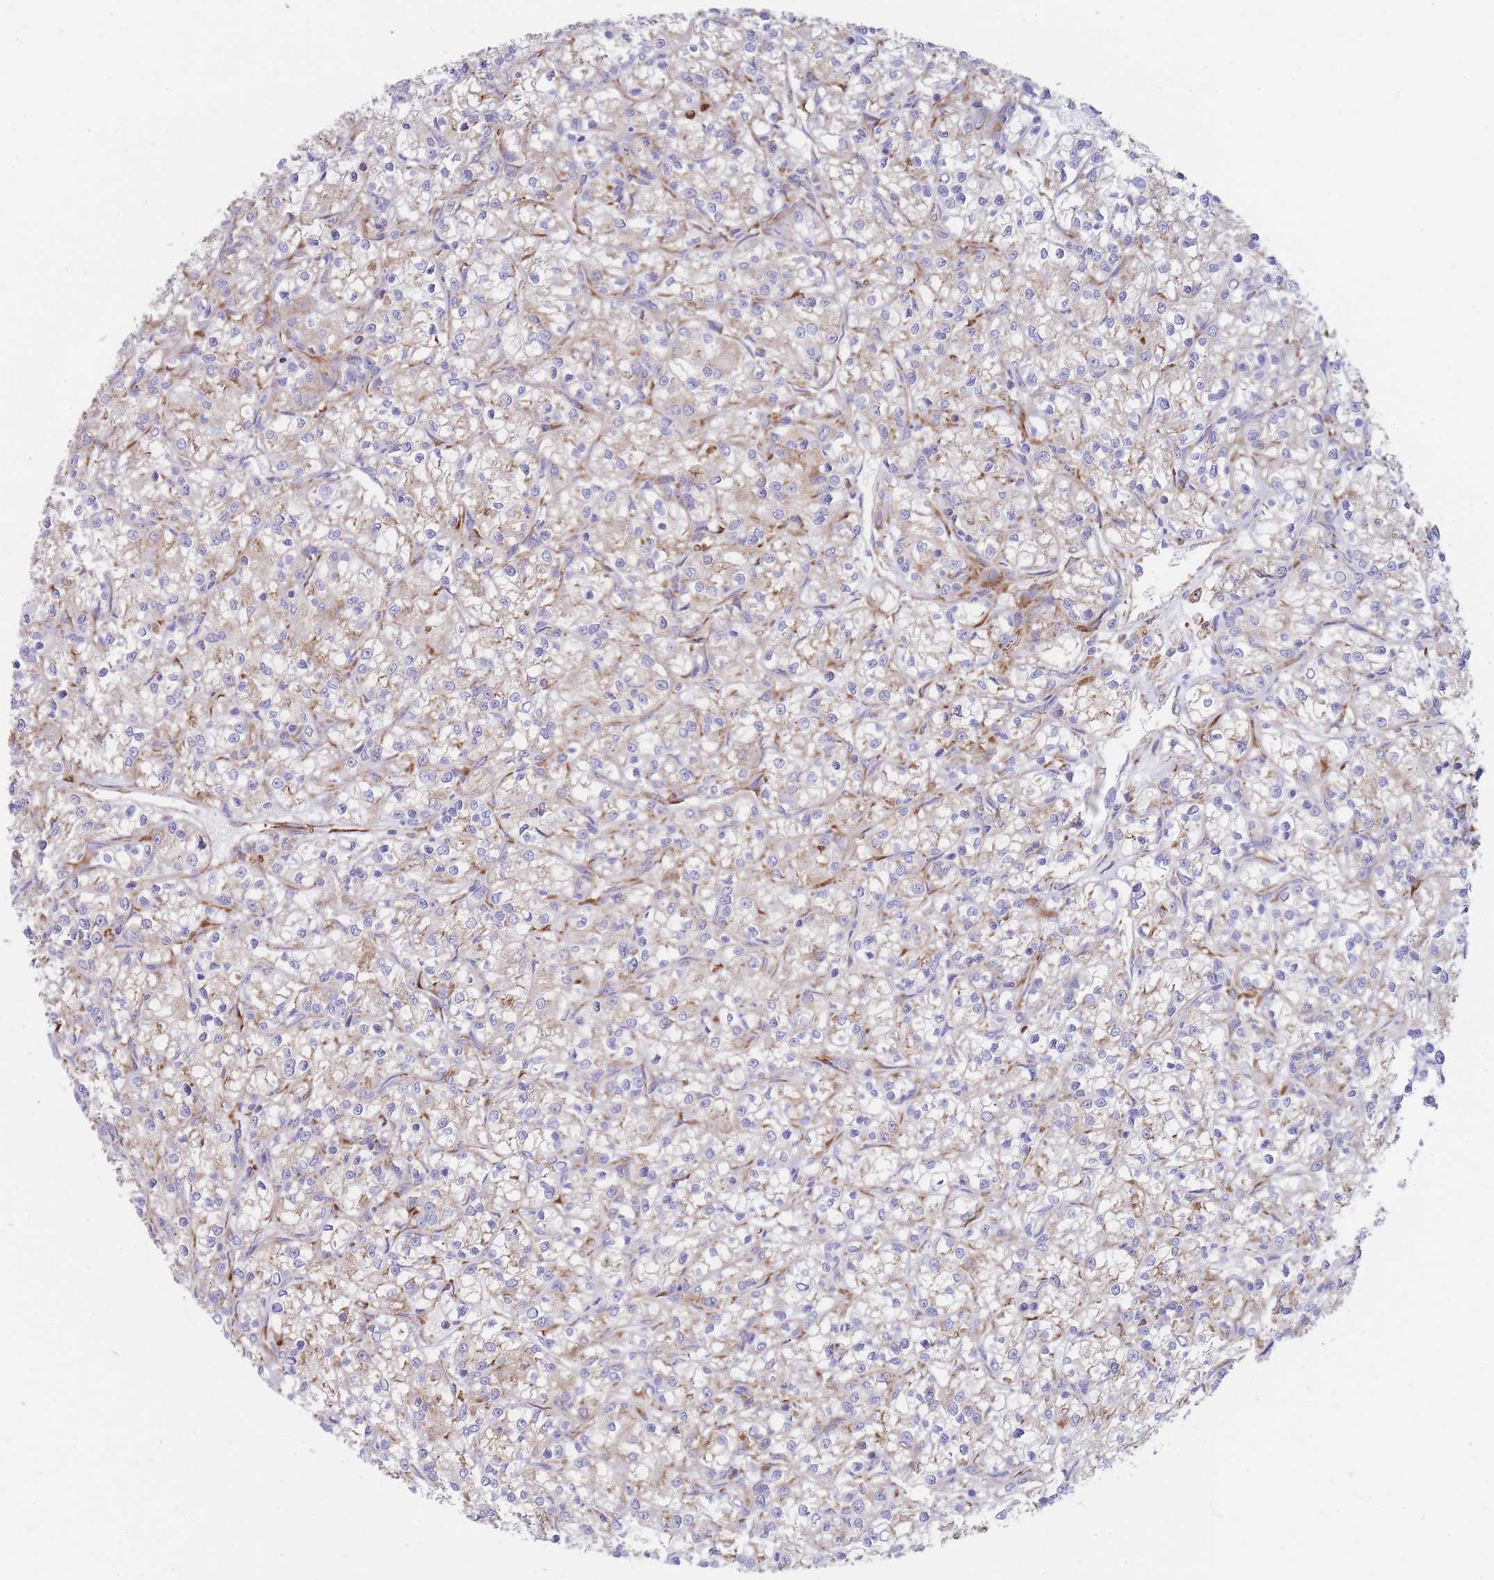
{"staining": {"intensity": "weak", "quantity": "25%-75%", "location": "cytoplasmic/membranous"}, "tissue": "renal cancer", "cell_type": "Tumor cells", "image_type": "cancer", "snomed": [{"axis": "morphology", "description": "Adenocarcinoma, NOS"}, {"axis": "topography", "description": "Kidney"}], "caption": "Immunohistochemical staining of adenocarcinoma (renal) reveals low levels of weak cytoplasmic/membranous protein positivity in about 25%-75% of tumor cells.", "gene": "RPL8", "patient": {"sex": "female", "age": 59}}